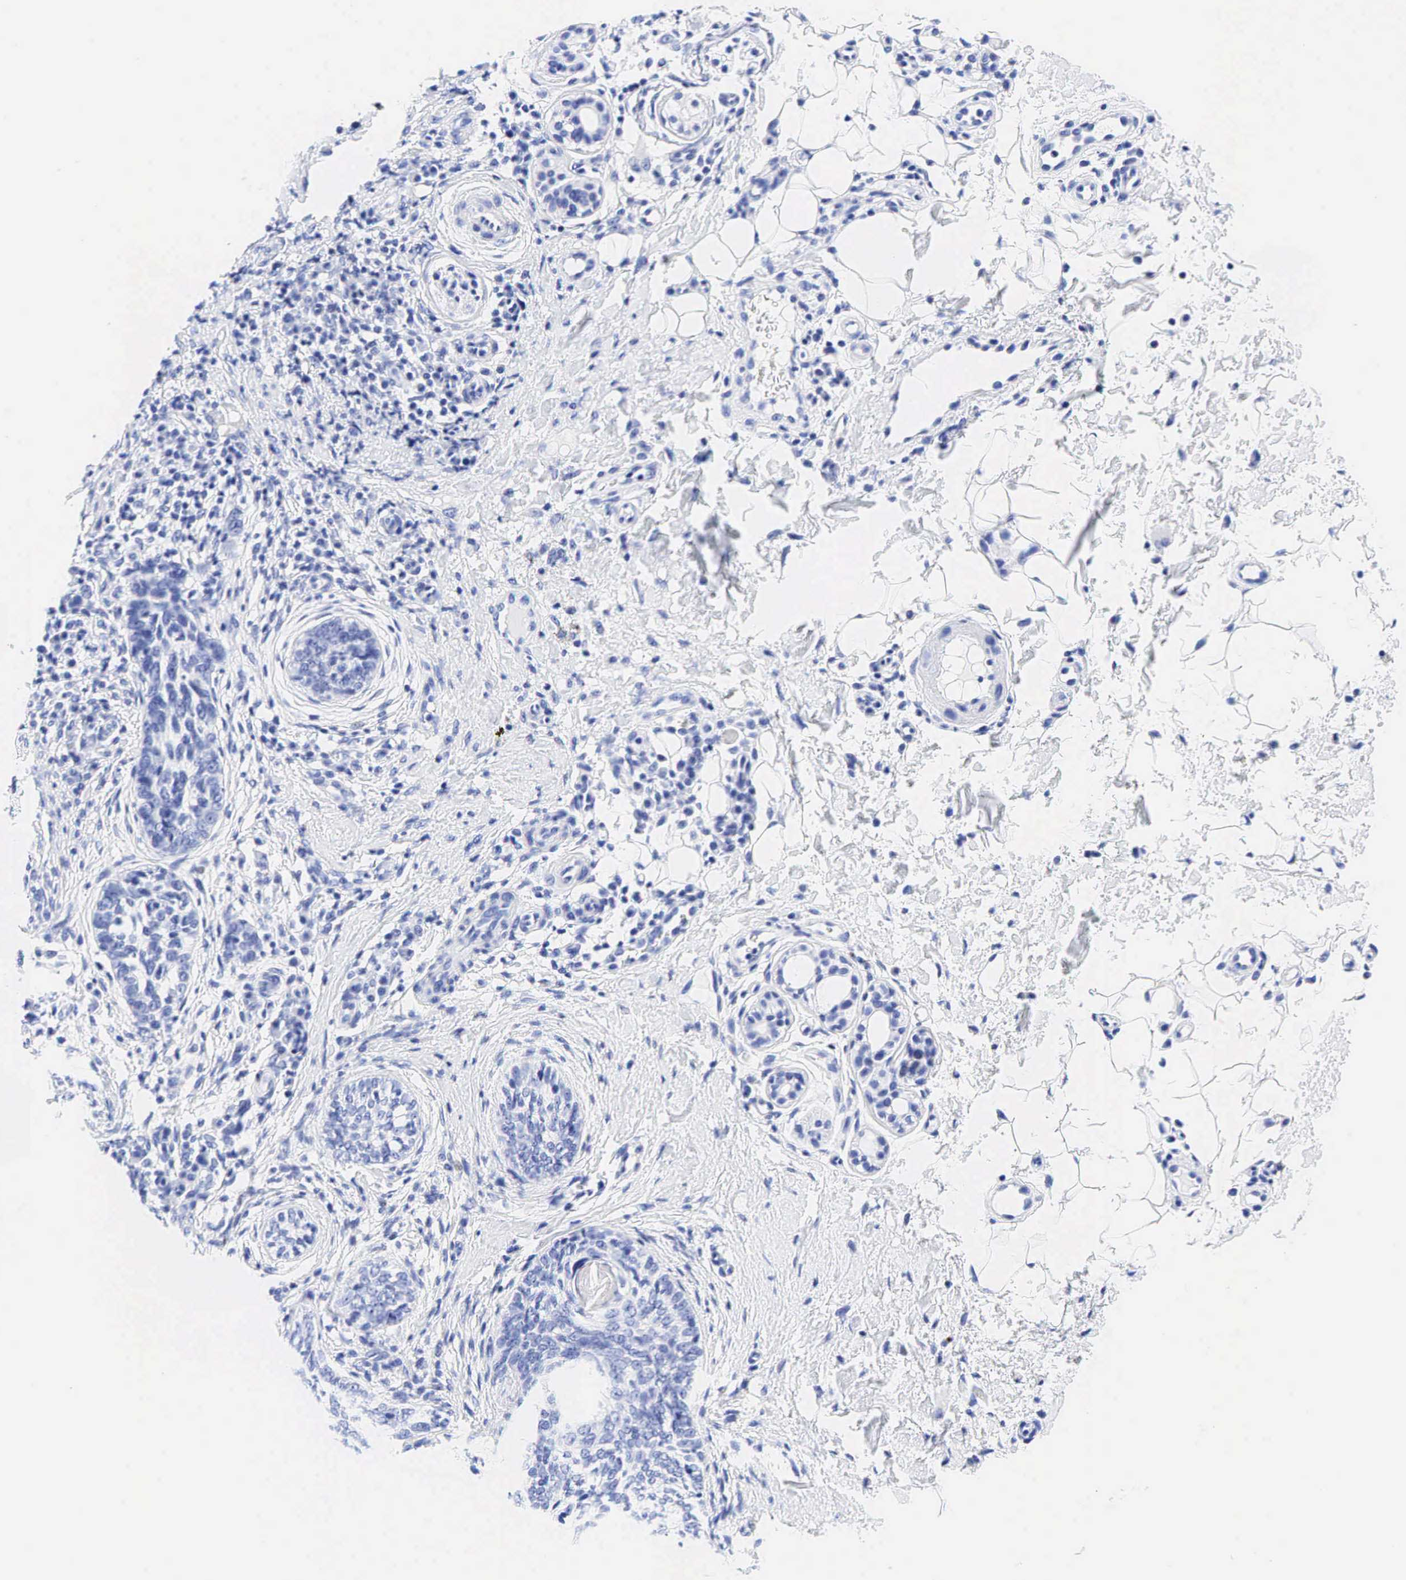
{"staining": {"intensity": "negative", "quantity": "none", "location": "none"}, "tissue": "skin cancer", "cell_type": "Tumor cells", "image_type": "cancer", "snomed": [{"axis": "morphology", "description": "Basal cell carcinoma"}, {"axis": "topography", "description": "Skin"}], "caption": "DAB immunohistochemical staining of human skin basal cell carcinoma displays no significant staining in tumor cells.", "gene": "ESR1", "patient": {"sex": "male", "age": 89}}